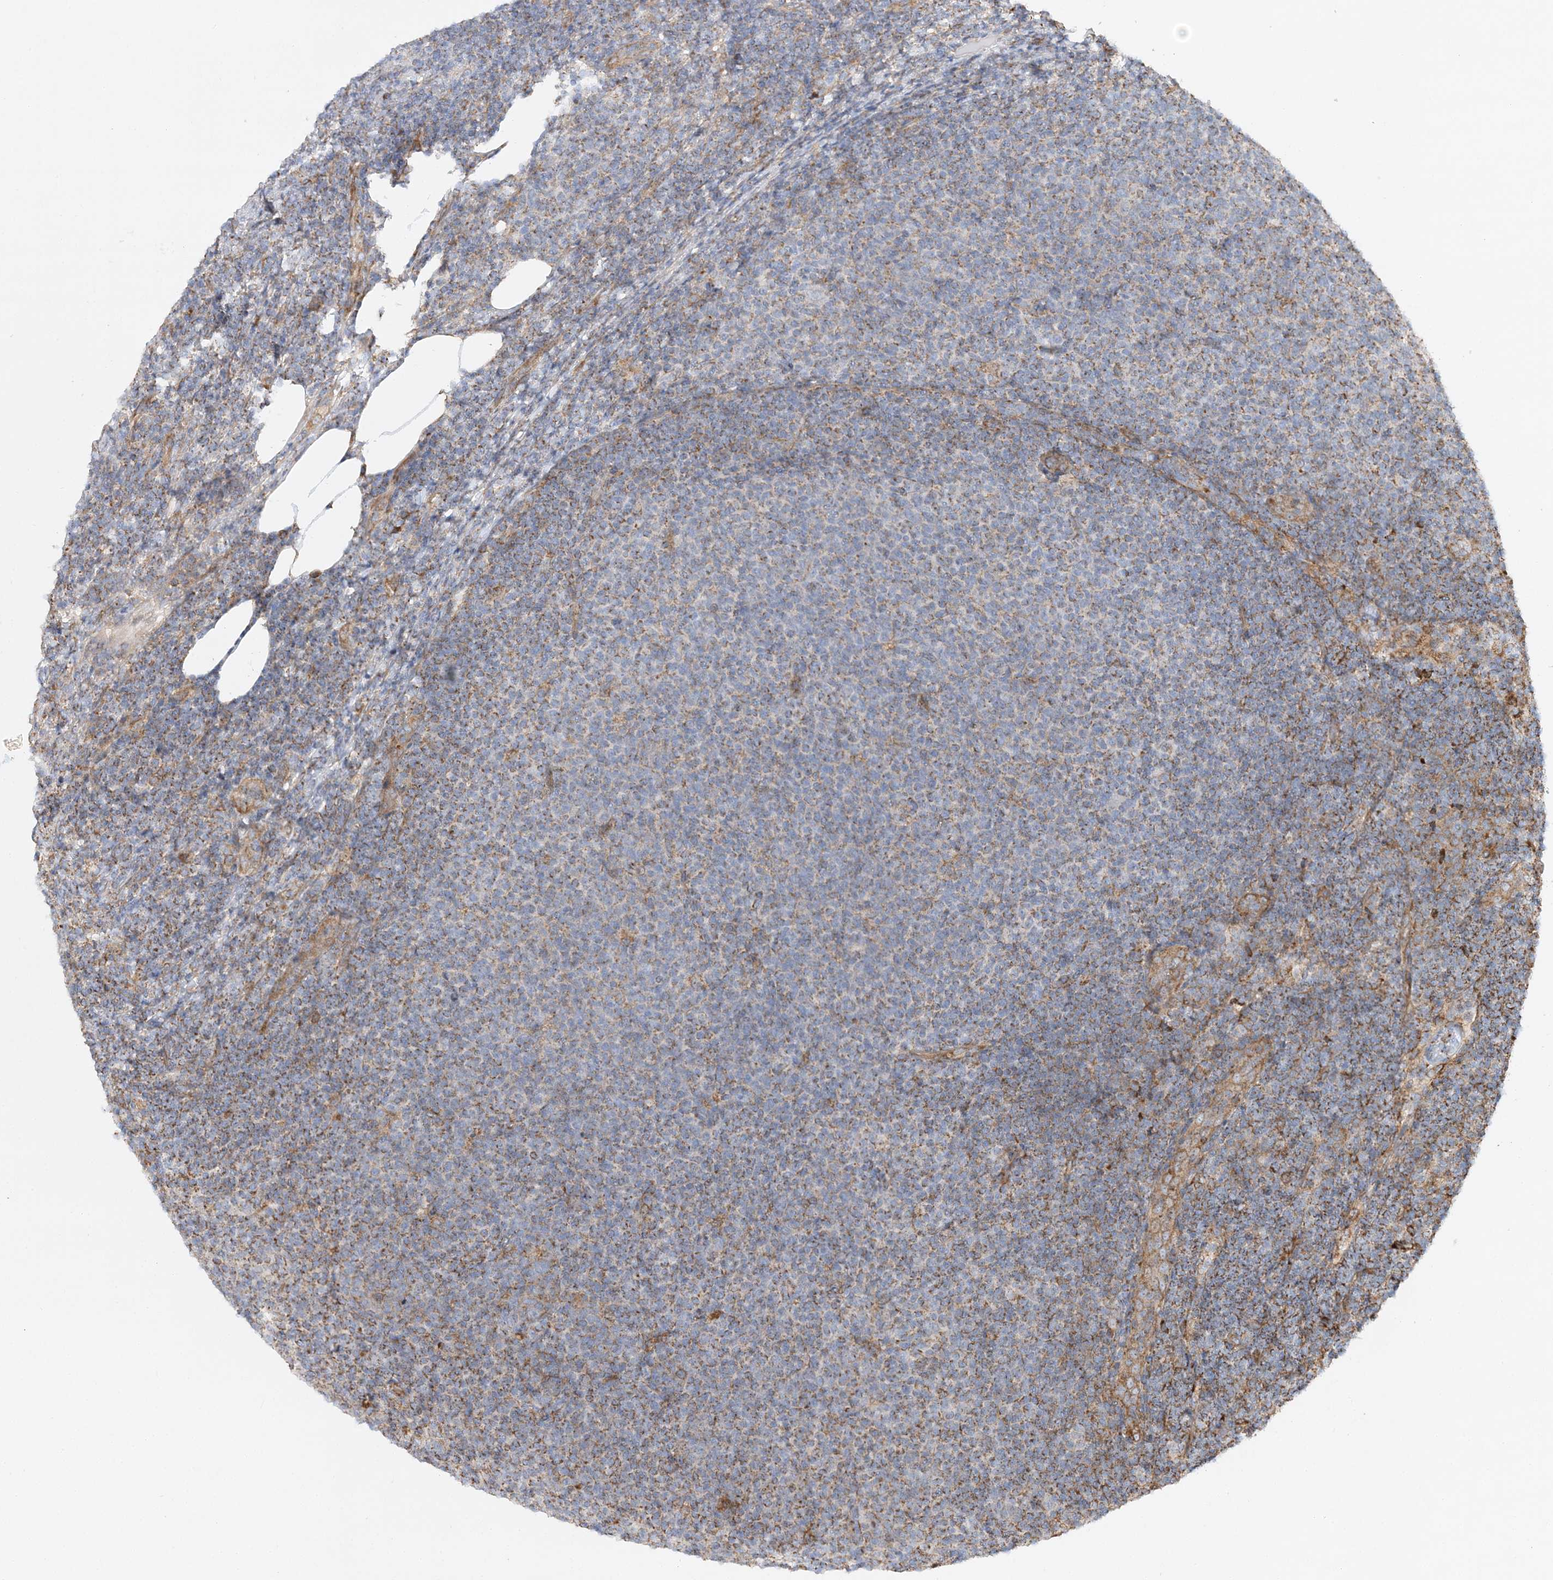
{"staining": {"intensity": "weak", "quantity": "25%-75%", "location": "cytoplasmic/membranous"}, "tissue": "lymphoma", "cell_type": "Tumor cells", "image_type": "cancer", "snomed": [{"axis": "morphology", "description": "Malignant lymphoma, non-Hodgkin's type, Low grade"}, {"axis": "topography", "description": "Lymph node"}], "caption": "About 25%-75% of tumor cells in lymphoma exhibit weak cytoplasmic/membranous protein positivity as visualized by brown immunohistochemical staining.", "gene": "ZFYVE16", "patient": {"sex": "male", "age": 66}}